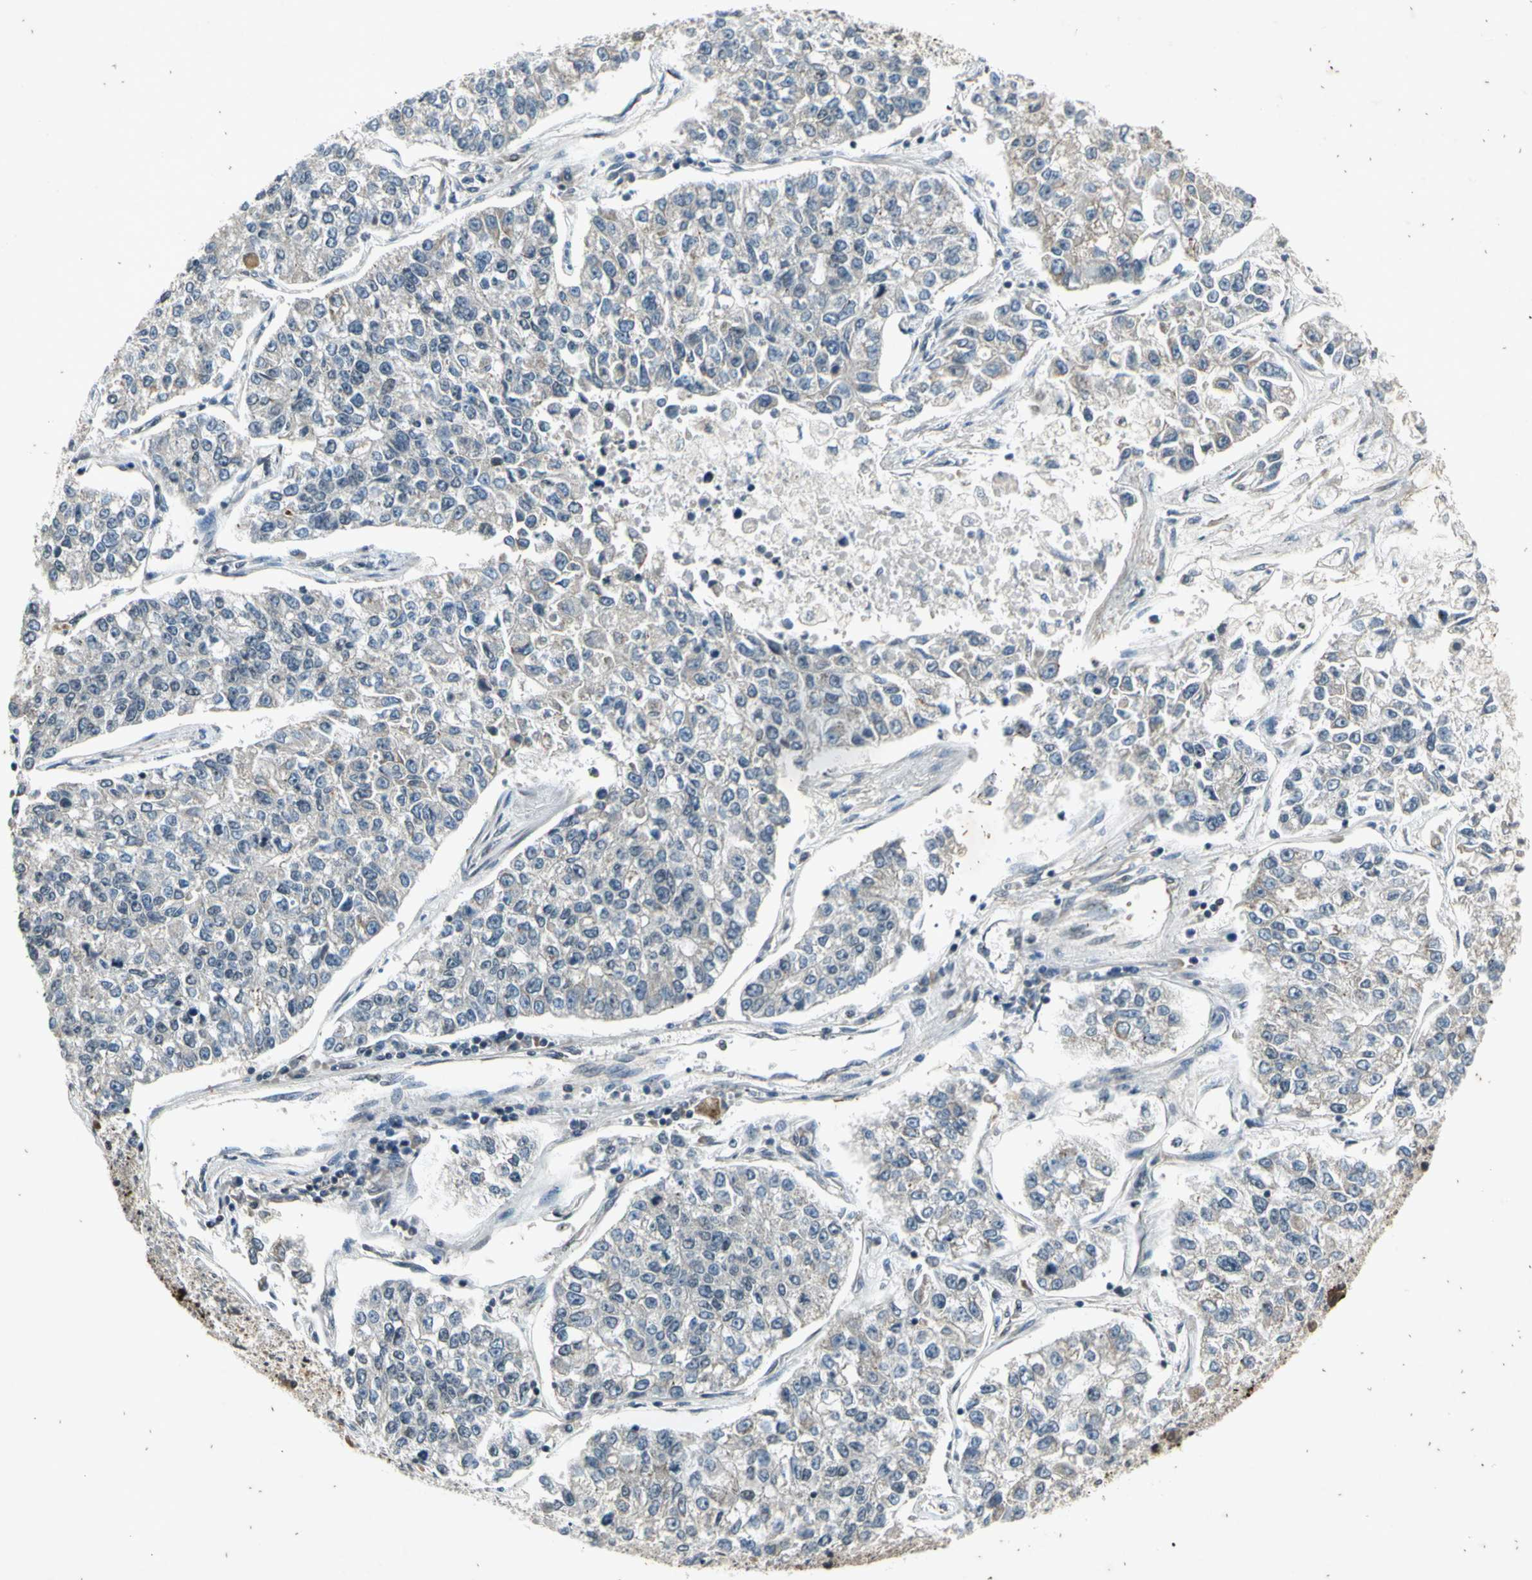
{"staining": {"intensity": "weak", "quantity": "<25%", "location": "cytoplasmic/membranous"}, "tissue": "lung cancer", "cell_type": "Tumor cells", "image_type": "cancer", "snomed": [{"axis": "morphology", "description": "Adenocarcinoma, NOS"}, {"axis": "topography", "description": "Lung"}], "caption": "An image of lung cancer stained for a protein reveals no brown staining in tumor cells.", "gene": "EFNB2", "patient": {"sex": "male", "age": 49}}